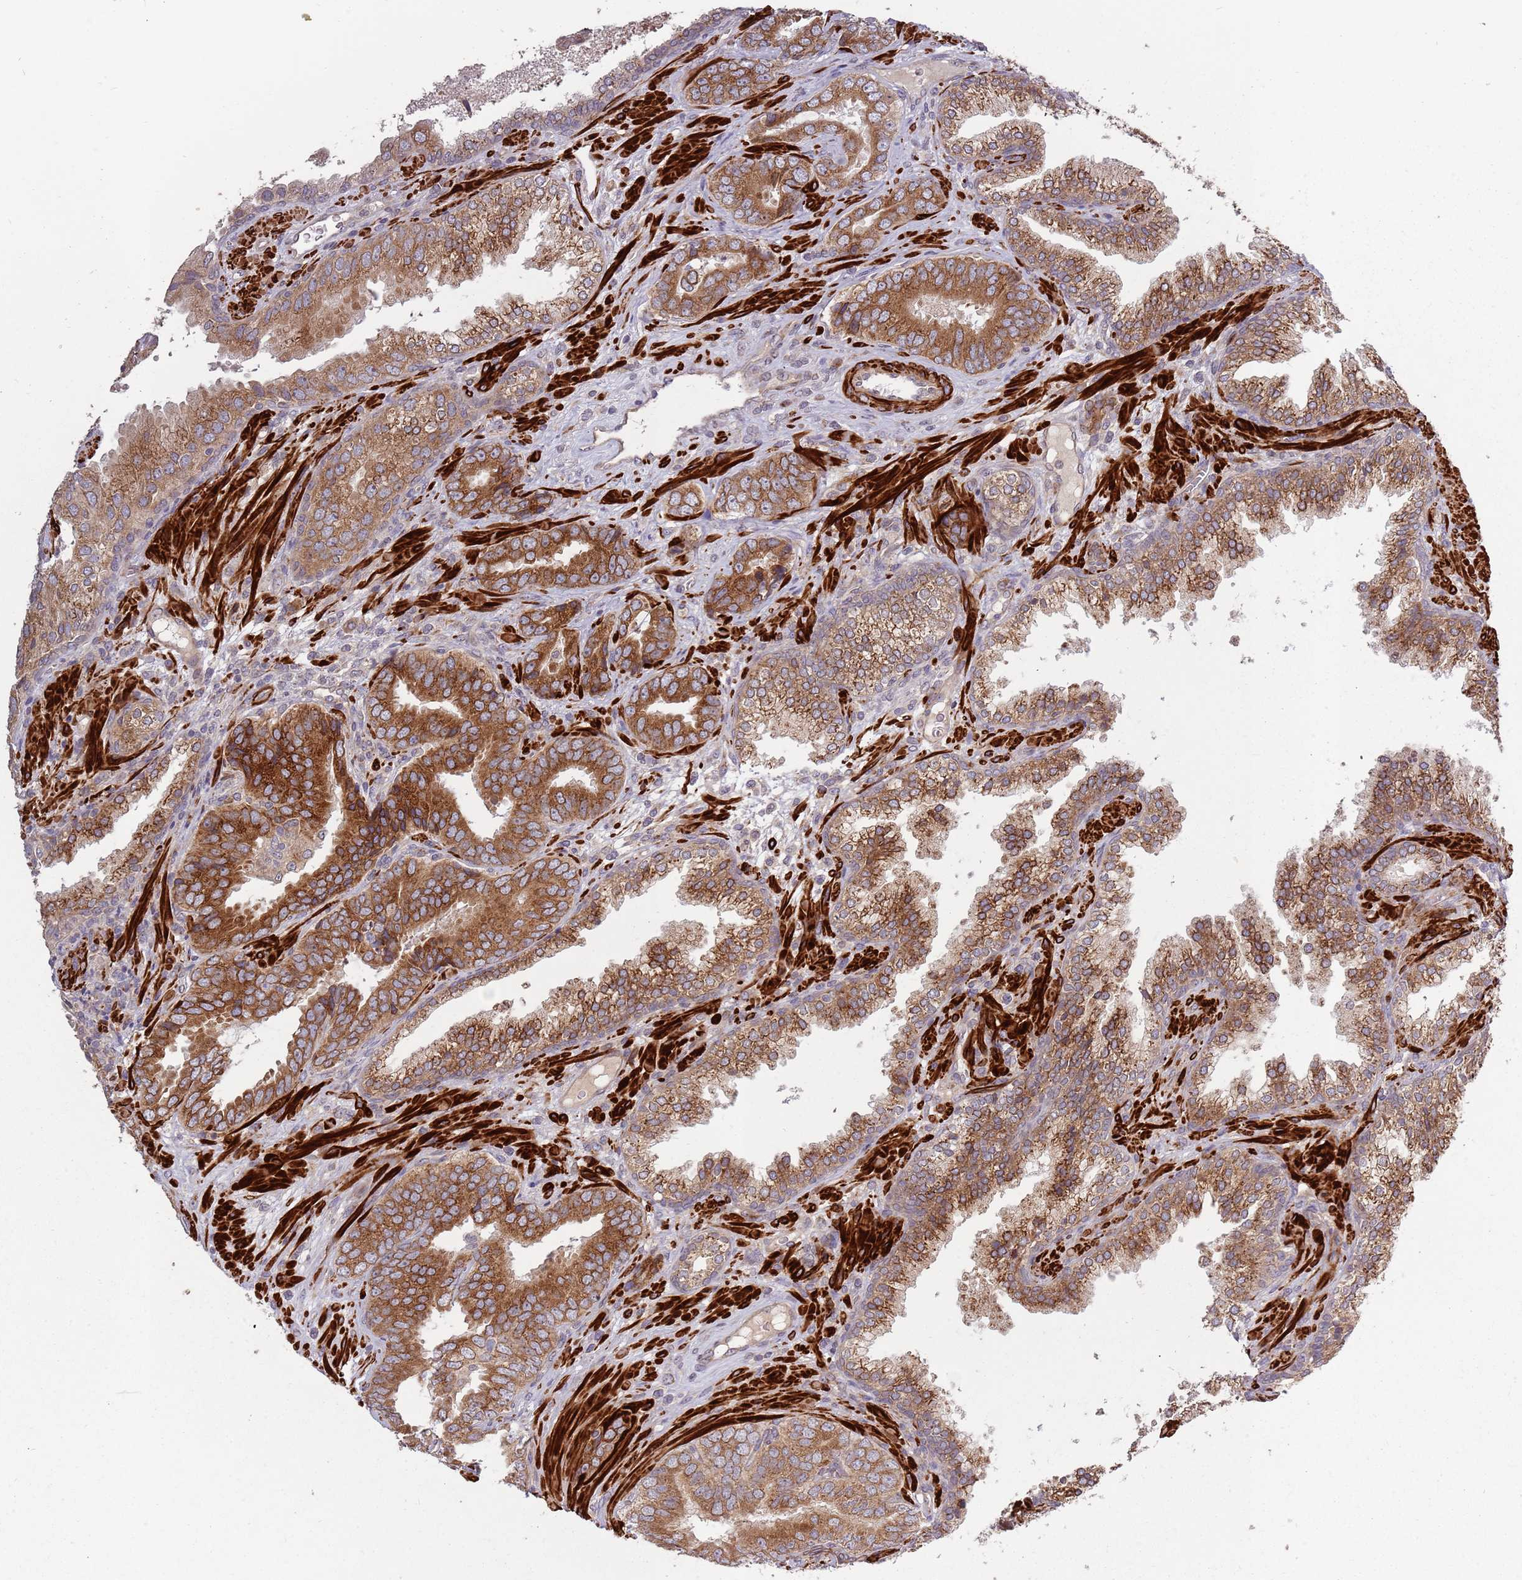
{"staining": {"intensity": "moderate", "quantity": ">75%", "location": "cytoplasmic/membranous"}, "tissue": "prostate cancer", "cell_type": "Tumor cells", "image_type": "cancer", "snomed": [{"axis": "morphology", "description": "Adenocarcinoma, High grade"}, {"axis": "topography", "description": "Prostate"}], "caption": "Immunohistochemical staining of human prostate cancer (adenocarcinoma (high-grade)) reveals medium levels of moderate cytoplasmic/membranous positivity in about >75% of tumor cells.", "gene": "PLD6", "patient": {"sex": "male", "age": 71}}